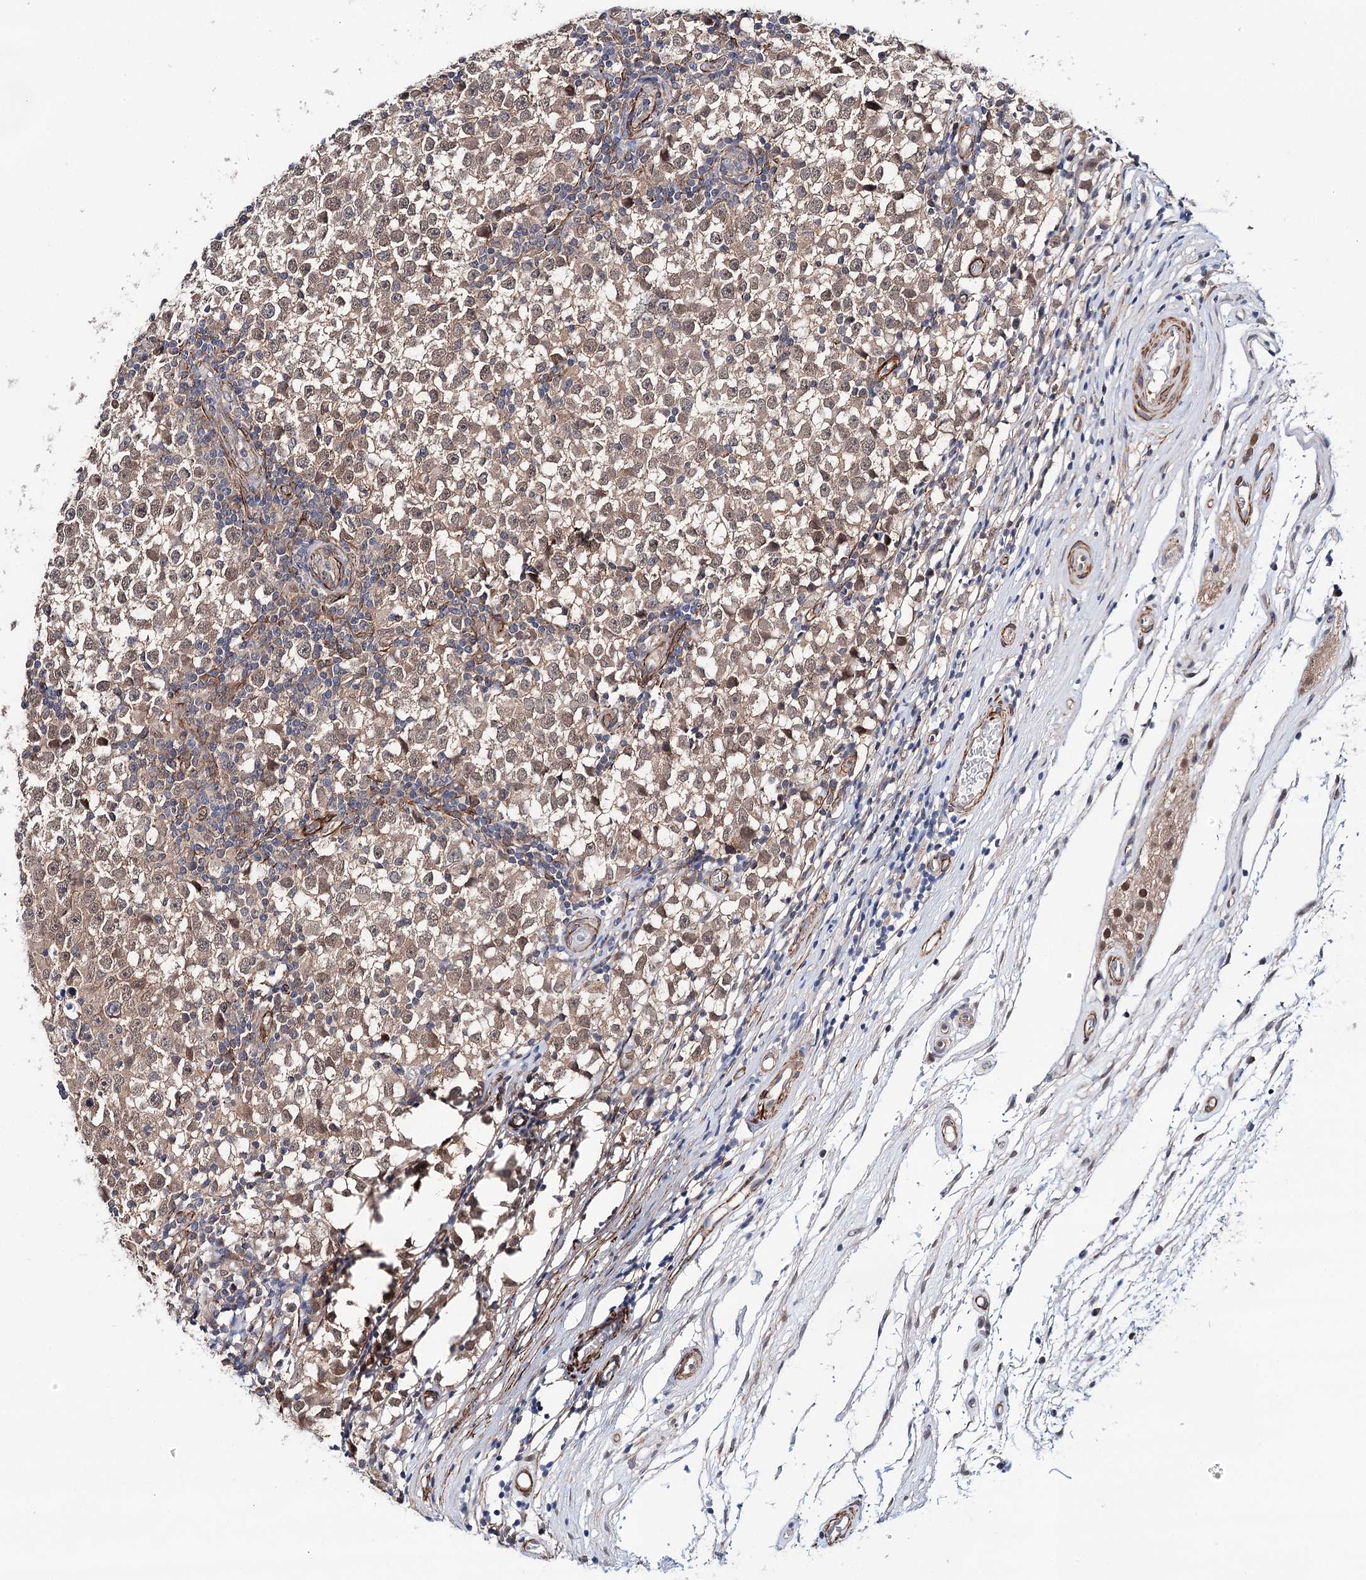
{"staining": {"intensity": "moderate", "quantity": ">75%", "location": "cytoplasmic/membranous,nuclear"}, "tissue": "testis cancer", "cell_type": "Tumor cells", "image_type": "cancer", "snomed": [{"axis": "morphology", "description": "Seminoma, NOS"}, {"axis": "topography", "description": "Testis"}], "caption": "About >75% of tumor cells in human testis seminoma exhibit moderate cytoplasmic/membranous and nuclear protein staining as visualized by brown immunohistochemical staining.", "gene": "PPP2R5B", "patient": {"sex": "male", "age": 65}}